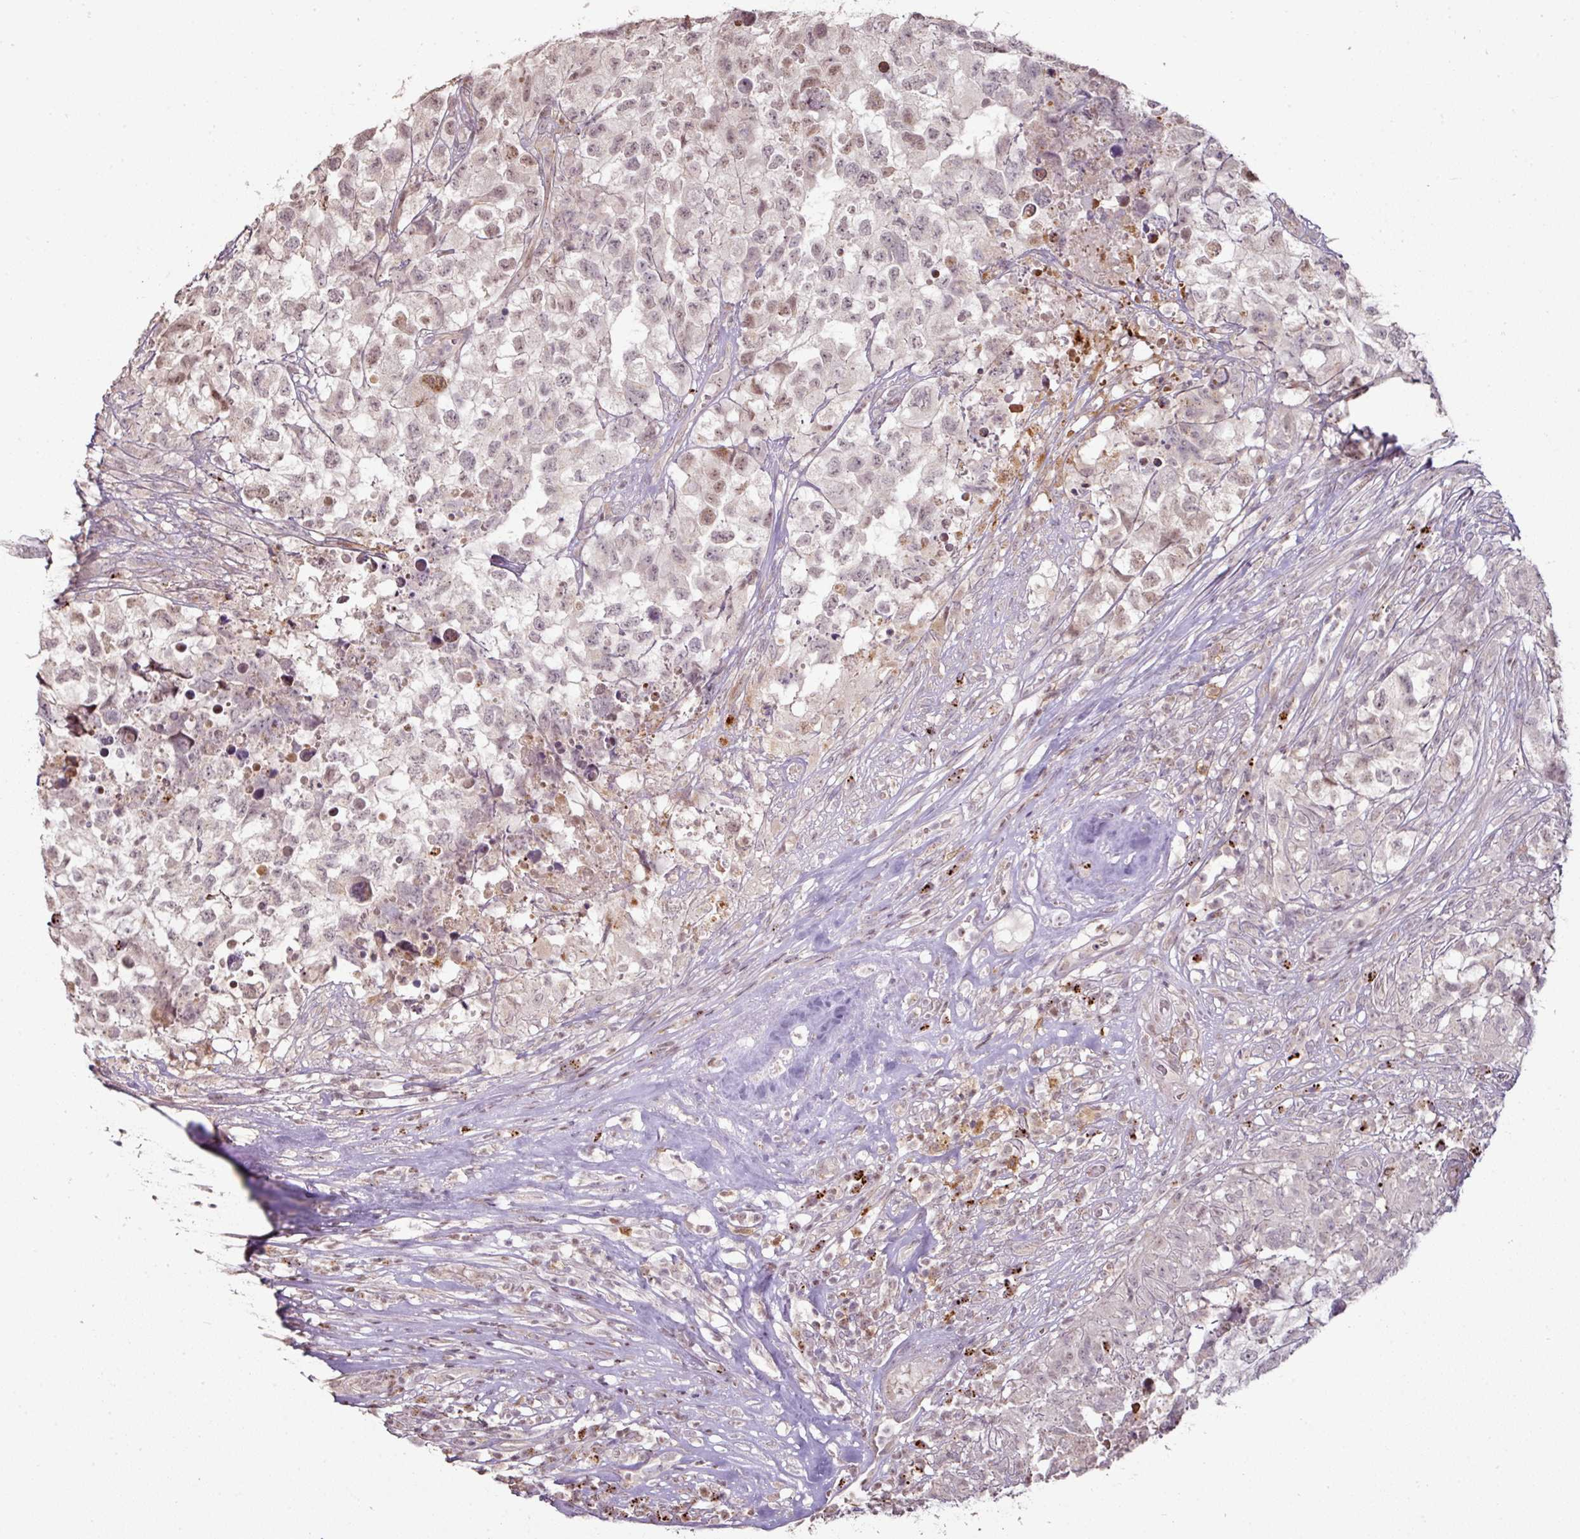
{"staining": {"intensity": "weak", "quantity": "25%-75%", "location": "nuclear"}, "tissue": "testis cancer", "cell_type": "Tumor cells", "image_type": "cancer", "snomed": [{"axis": "morphology", "description": "Carcinoma, Embryonal, NOS"}, {"axis": "topography", "description": "Testis"}], "caption": "Embryonal carcinoma (testis) stained with a protein marker shows weak staining in tumor cells.", "gene": "CXCR5", "patient": {"sex": "male", "age": 83}}